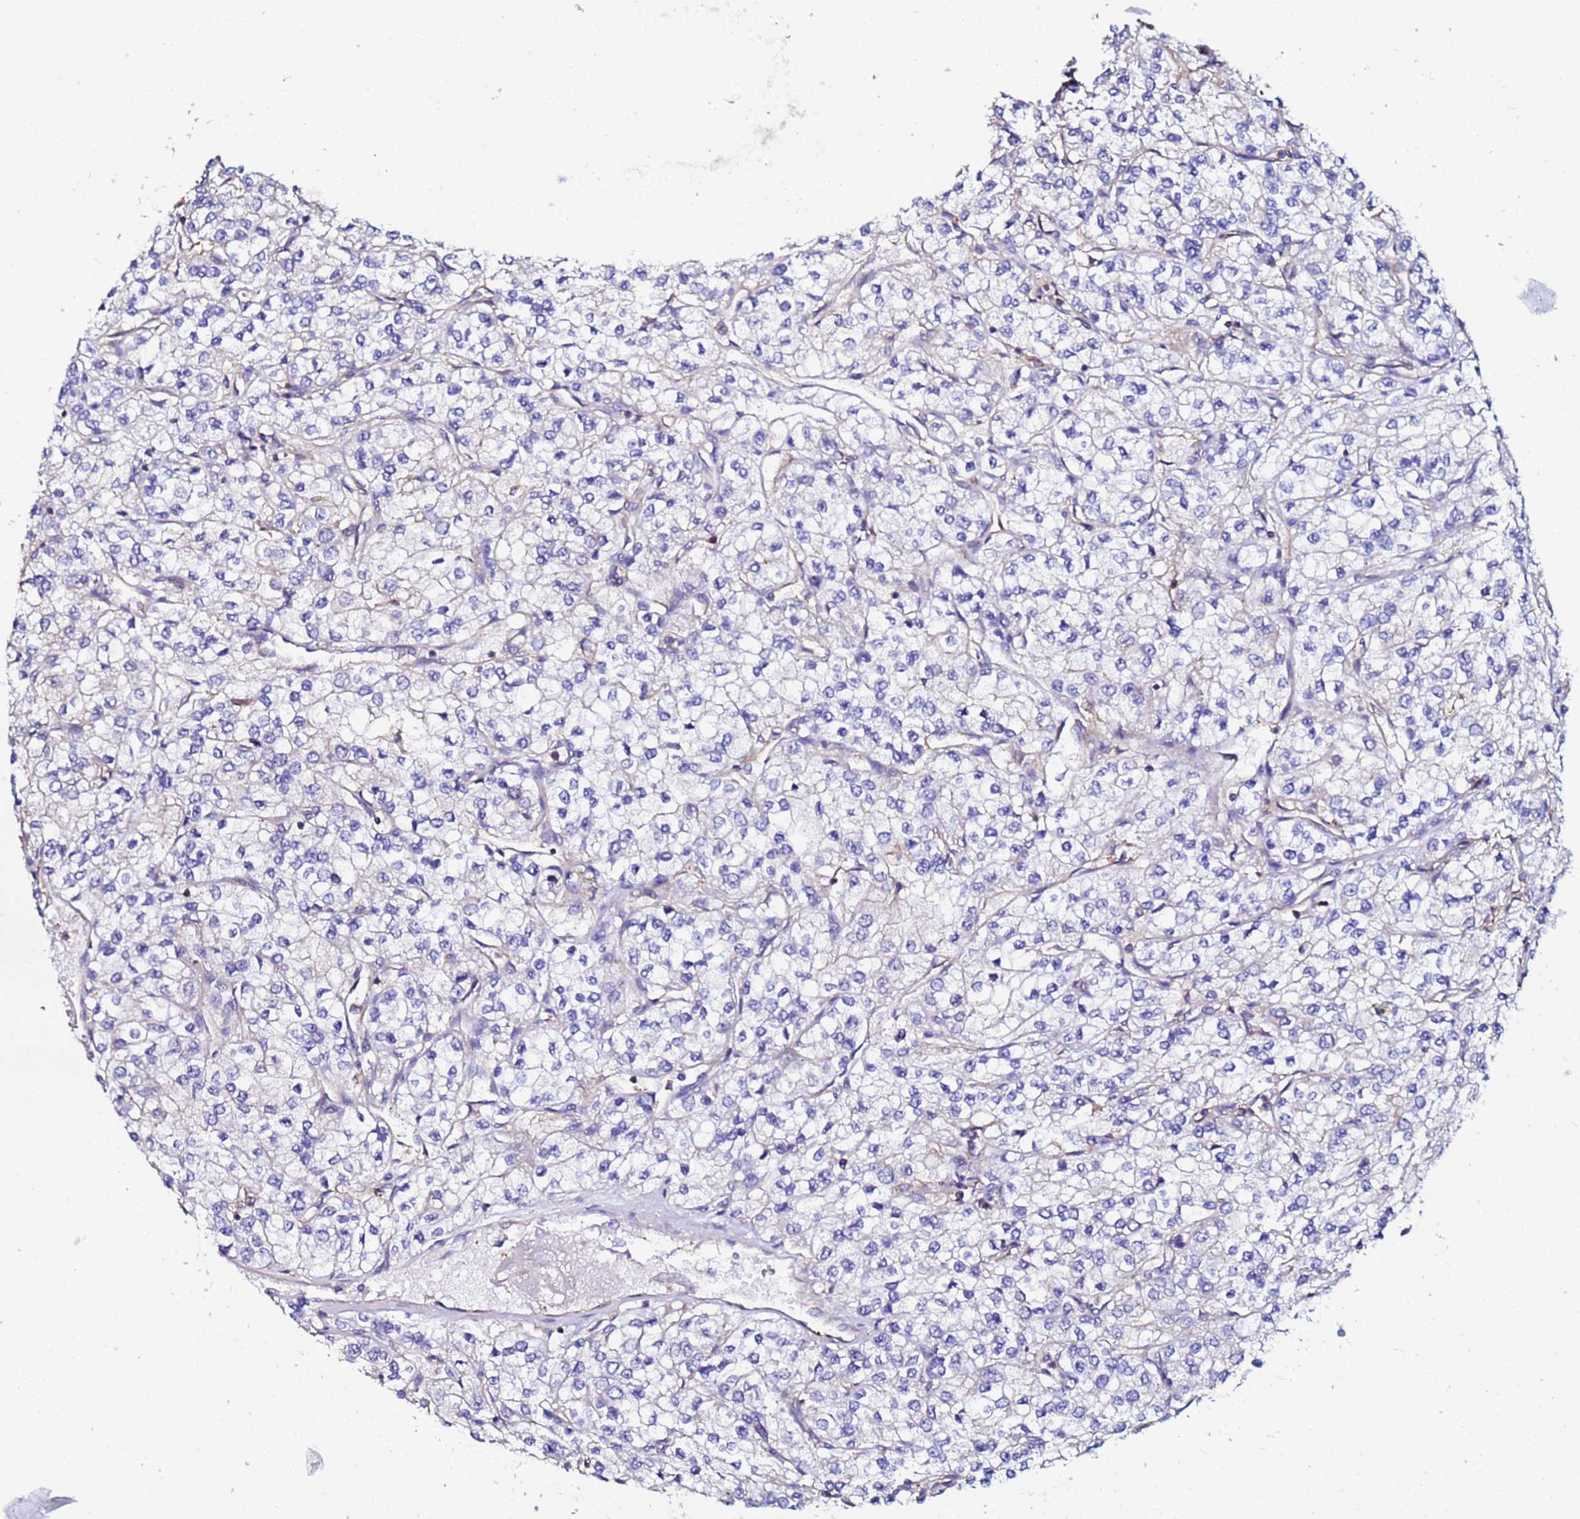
{"staining": {"intensity": "negative", "quantity": "none", "location": "none"}, "tissue": "renal cancer", "cell_type": "Tumor cells", "image_type": "cancer", "snomed": [{"axis": "morphology", "description": "Adenocarcinoma, NOS"}, {"axis": "topography", "description": "Kidney"}], "caption": "Protein analysis of renal cancer (adenocarcinoma) shows no significant positivity in tumor cells.", "gene": "POTEE", "patient": {"sex": "male", "age": 80}}